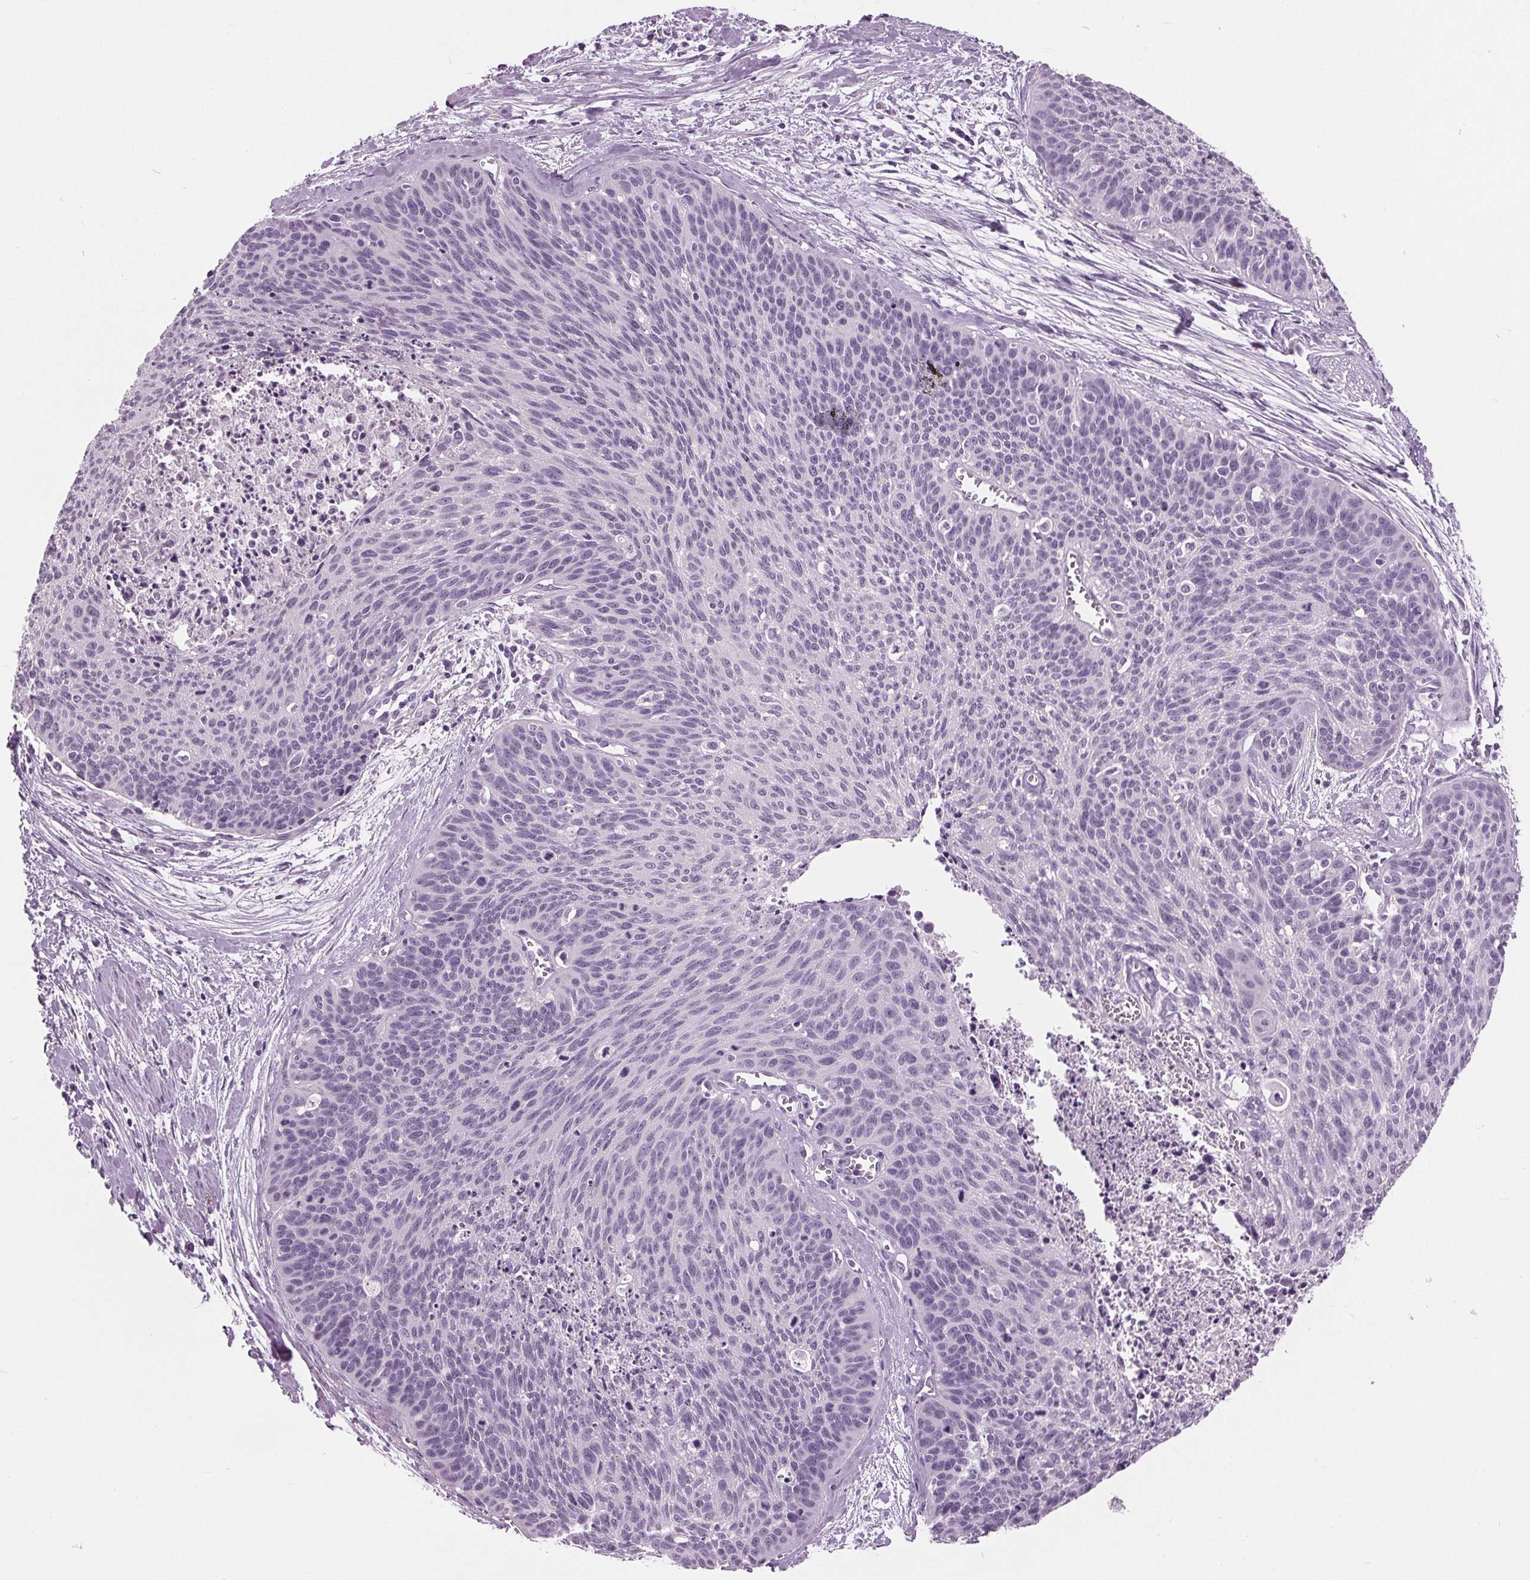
{"staining": {"intensity": "negative", "quantity": "none", "location": "none"}, "tissue": "cervical cancer", "cell_type": "Tumor cells", "image_type": "cancer", "snomed": [{"axis": "morphology", "description": "Squamous cell carcinoma, NOS"}, {"axis": "topography", "description": "Cervix"}], "caption": "Photomicrograph shows no significant protein staining in tumor cells of cervical cancer (squamous cell carcinoma).", "gene": "AMBP", "patient": {"sex": "female", "age": 55}}